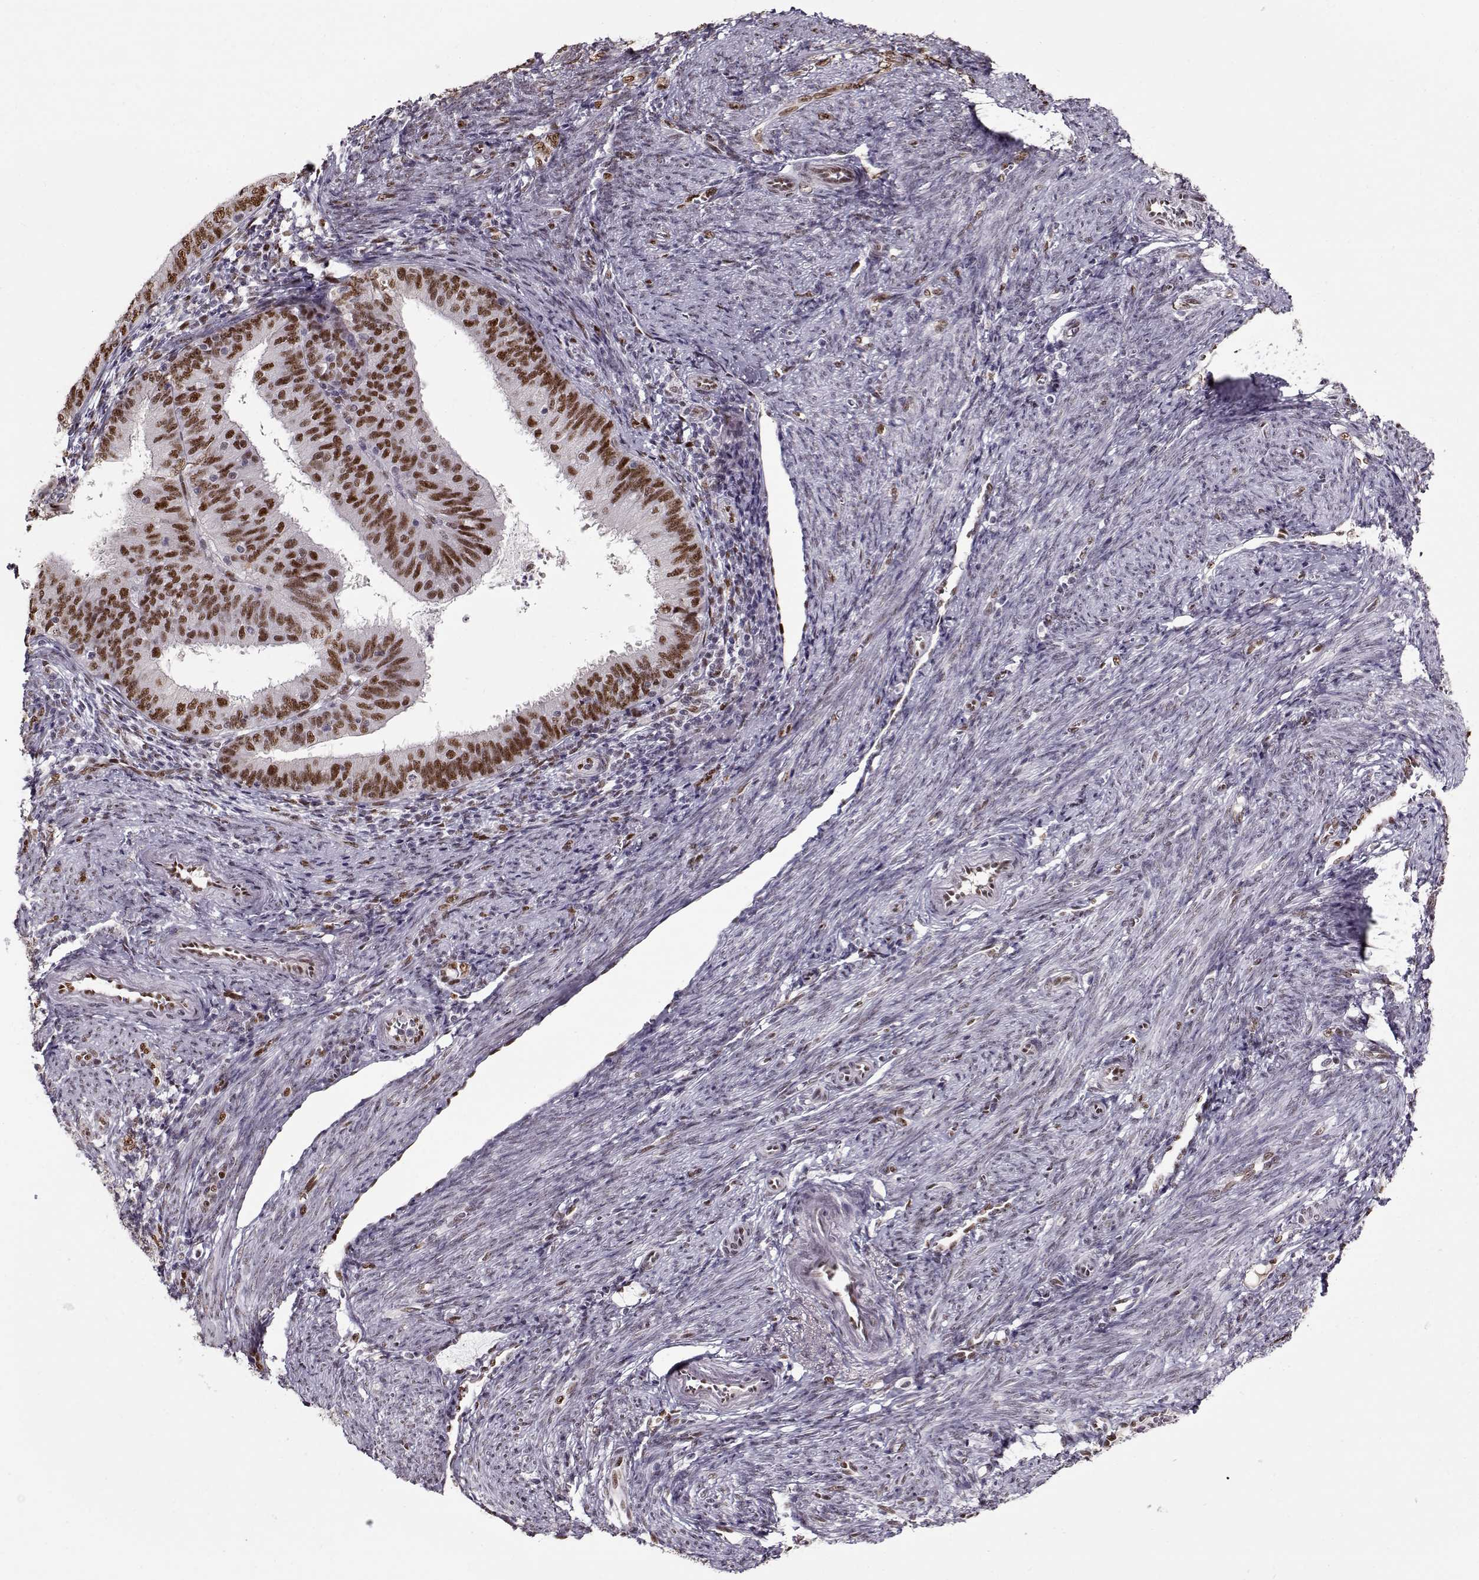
{"staining": {"intensity": "moderate", "quantity": ">75%", "location": "nuclear"}, "tissue": "endometrial cancer", "cell_type": "Tumor cells", "image_type": "cancer", "snomed": [{"axis": "morphology", "description": "Adenocarcinoma, NOS"}, {"axis": "topography", "description": "Endometrium"}], "caption": "Moderate nuclear protein positivity is appreciated in approximately >75% of tumor cells in endometrial cancer (adenocarcinoma).", "gene": "PRMT8", "patient": {"sex": "female", "age": 57}}